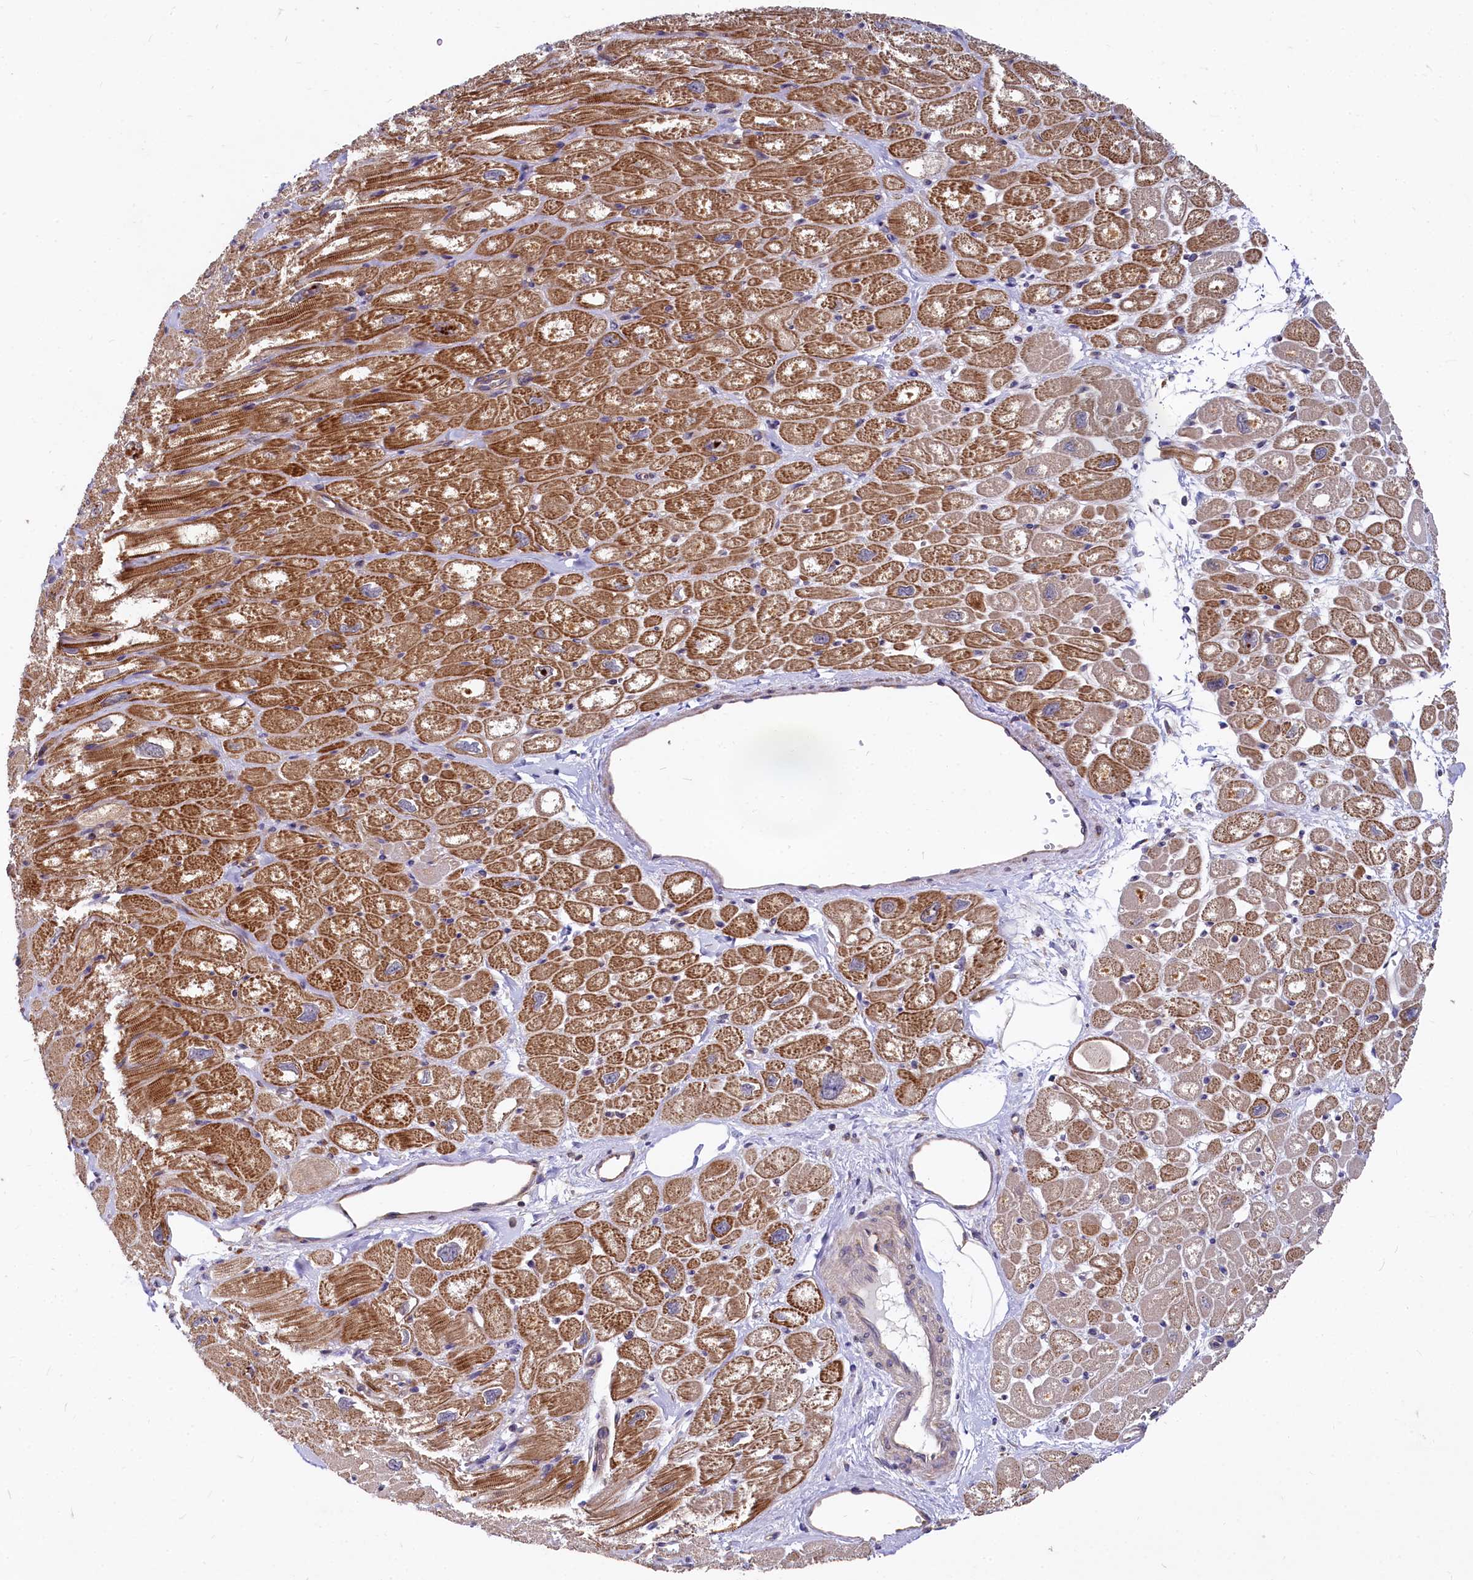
{"staining": {"intensity": "moderate", "quantity": ">75%", "location": "cytoplasmic/membranous"}, "tissue": "heart muscle", "cell_type": "Cardiomyocytes", "image_type": "normal", "snomed": [{"axis": "morphology", "description": "Normal tissue, NOS"}, {"axis": "topography", "description": "Heart"}], "caption": "Immunohistochemistry of benign heart muscle demonstrates medium levels of moderate cytoplasmic/membranous expression in approximately >75% of cardiomyocytes. (IHC, brightfield microscopy, high magnification).", "gene": "EIF2B2", "patient": {"sex": "male", "age": 50}}